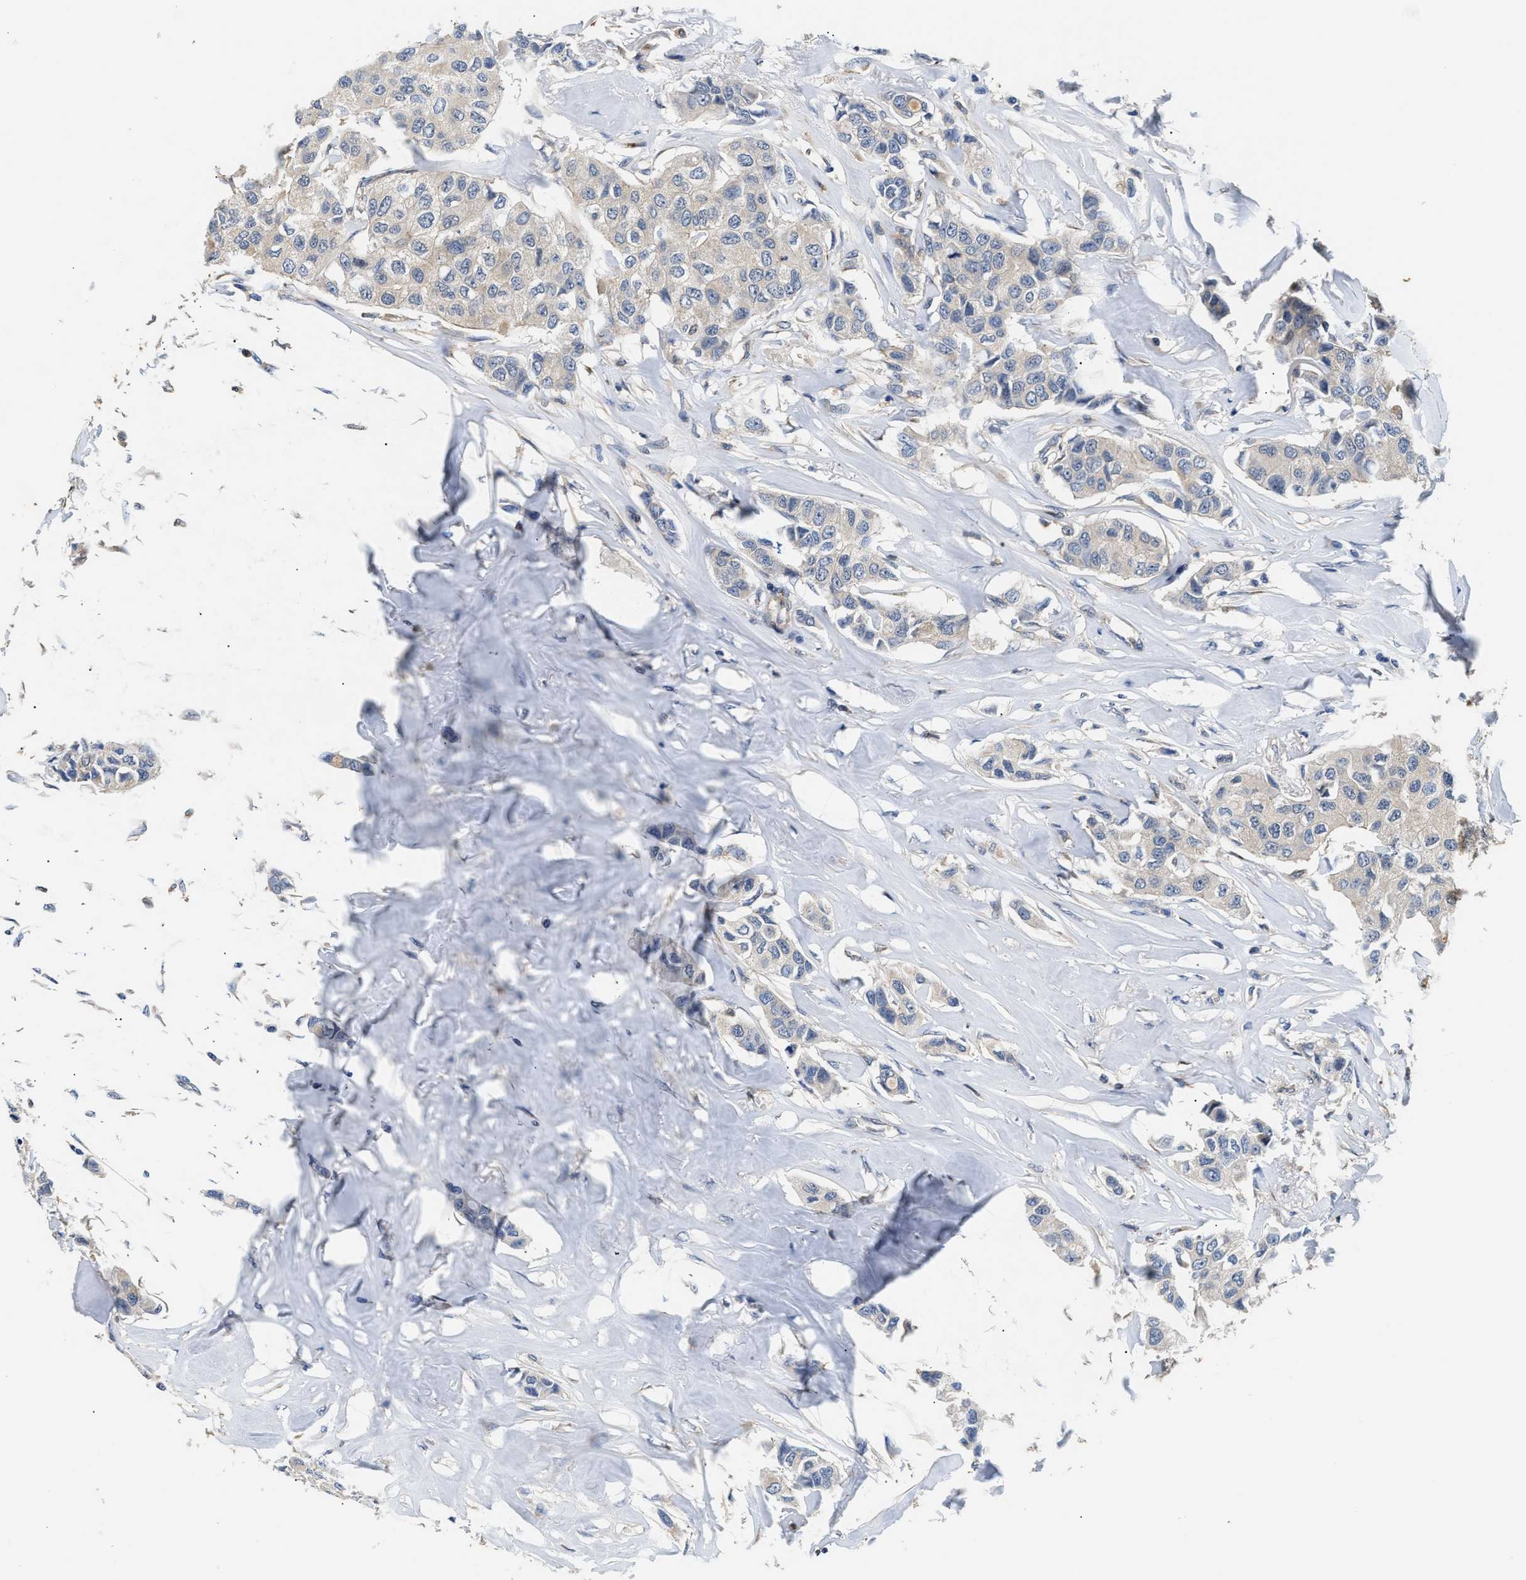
{"staining": {"intensity": "weak", "quantity": "<25%", "location": "cytoplasmic/membranous"}, "tissue": "breast cancer", "cell_type": "Tumor cells", "image_type": "cancer", "snomed": [{"axis": "morphology", "description": "Duct carcinoma"}, {"axis": "topography", "description": "Breast"}], "caption": "Immunohistochemical staining of breast cancer demonstrates no significant expression in tumor cells. (Stains: DAB (3,3'-diaminobenzidine) immunohistochemistry (IHC) with hematoxylin counter stain, Microscopy: brightfield microscopy at high magnification).", "gene": "CHUK", "patient": {"sex": "female", "age": 80}}